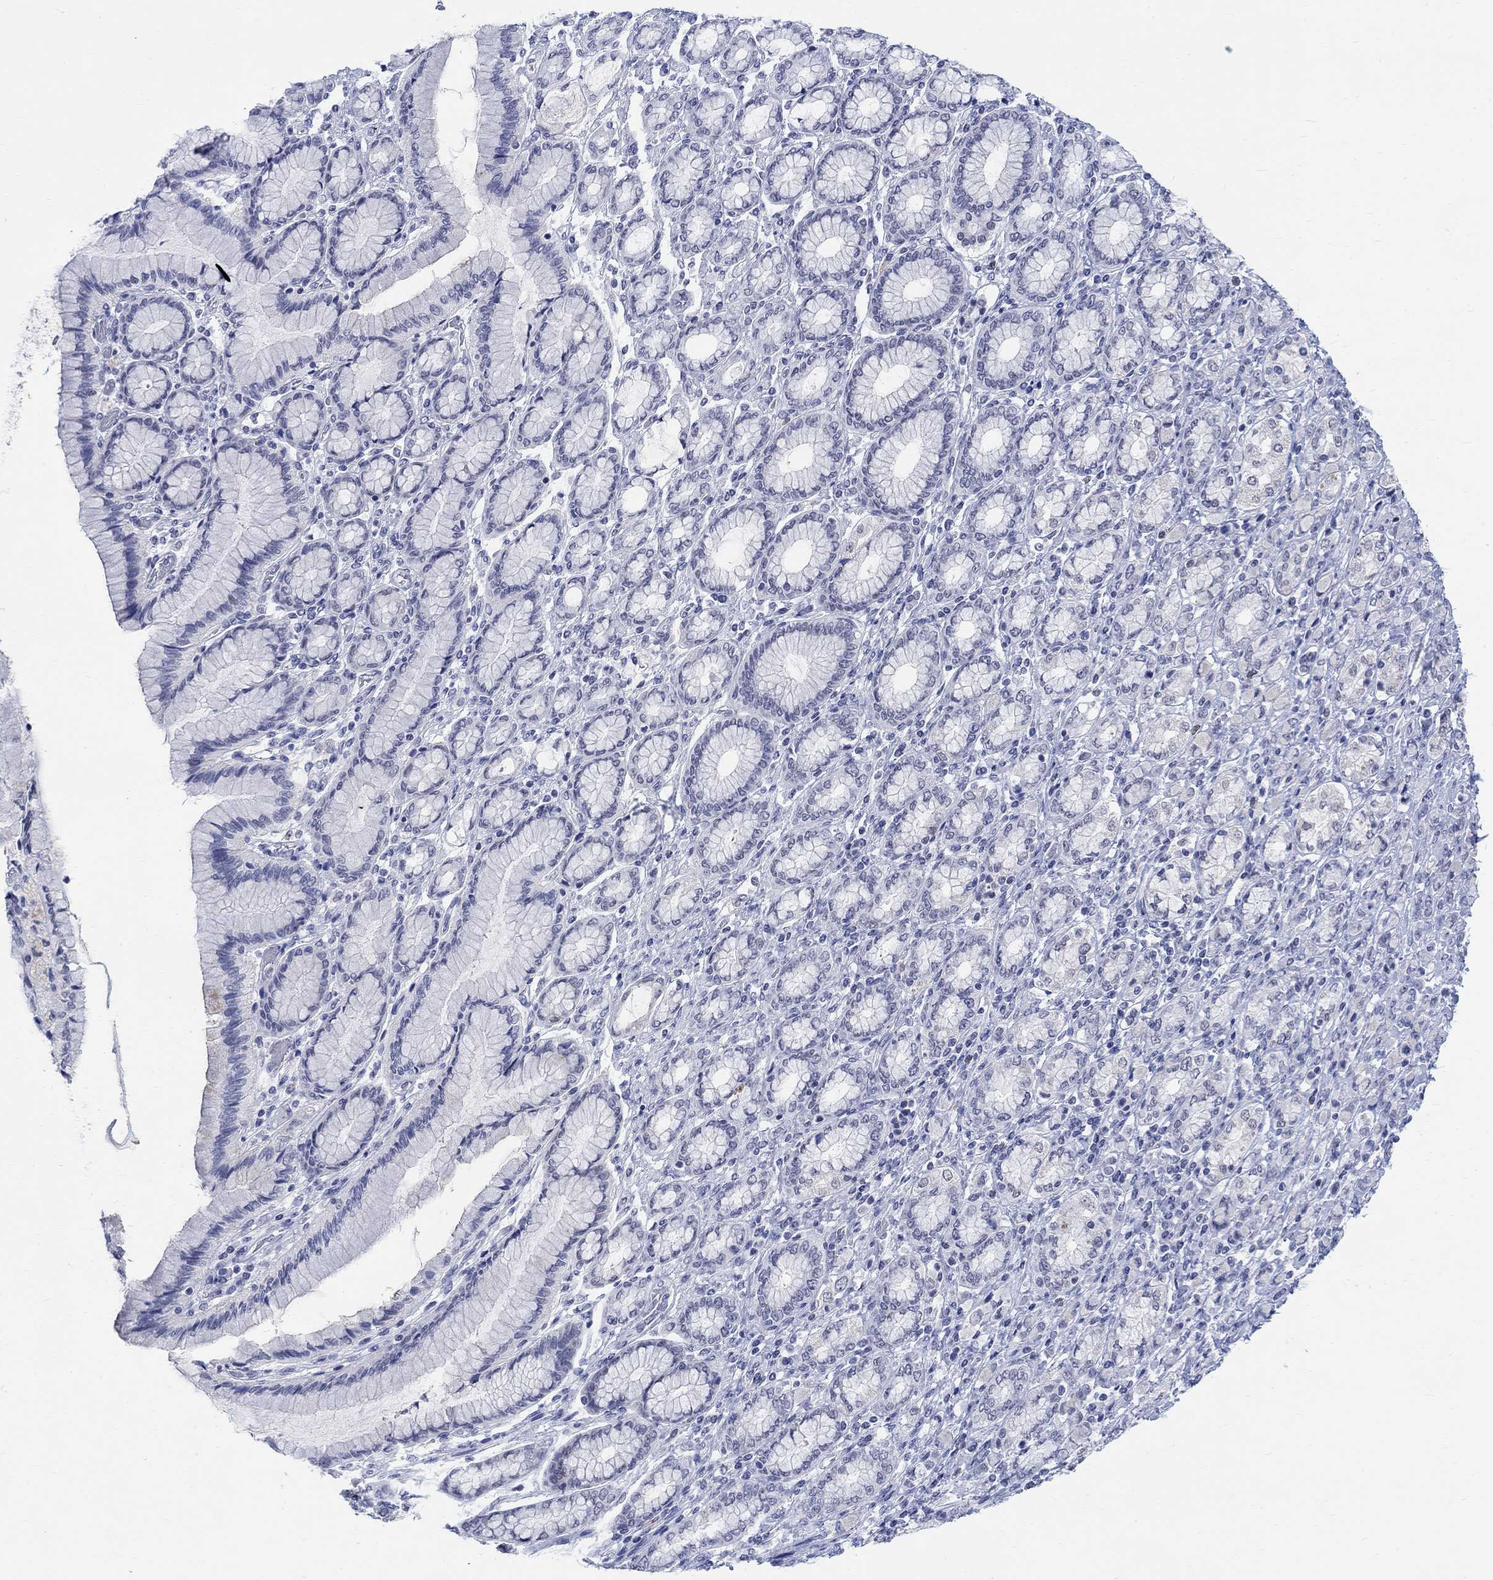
{"staining": {"intensity": "negative", "quantity": "none", "location": "none"}, "tissue": "stomach cancer", "cell_type": "Tumor cells", "image_type": "cancer", "snomed": [{"axis": "morphology", "description": "Normal tissue, NOS"}, {"axis": "morphology", "description": "Adenocarcinoma, NOS"}, {"axis": "topography", "description": "Stomach"}], "caption": "Immunohistochemical staining of human adenocarcinoma (stomach) demonstrates no significant expression in tumor cells.", "gene": "ANKS1B", "patient": {"sex": "female", "age": 79}}